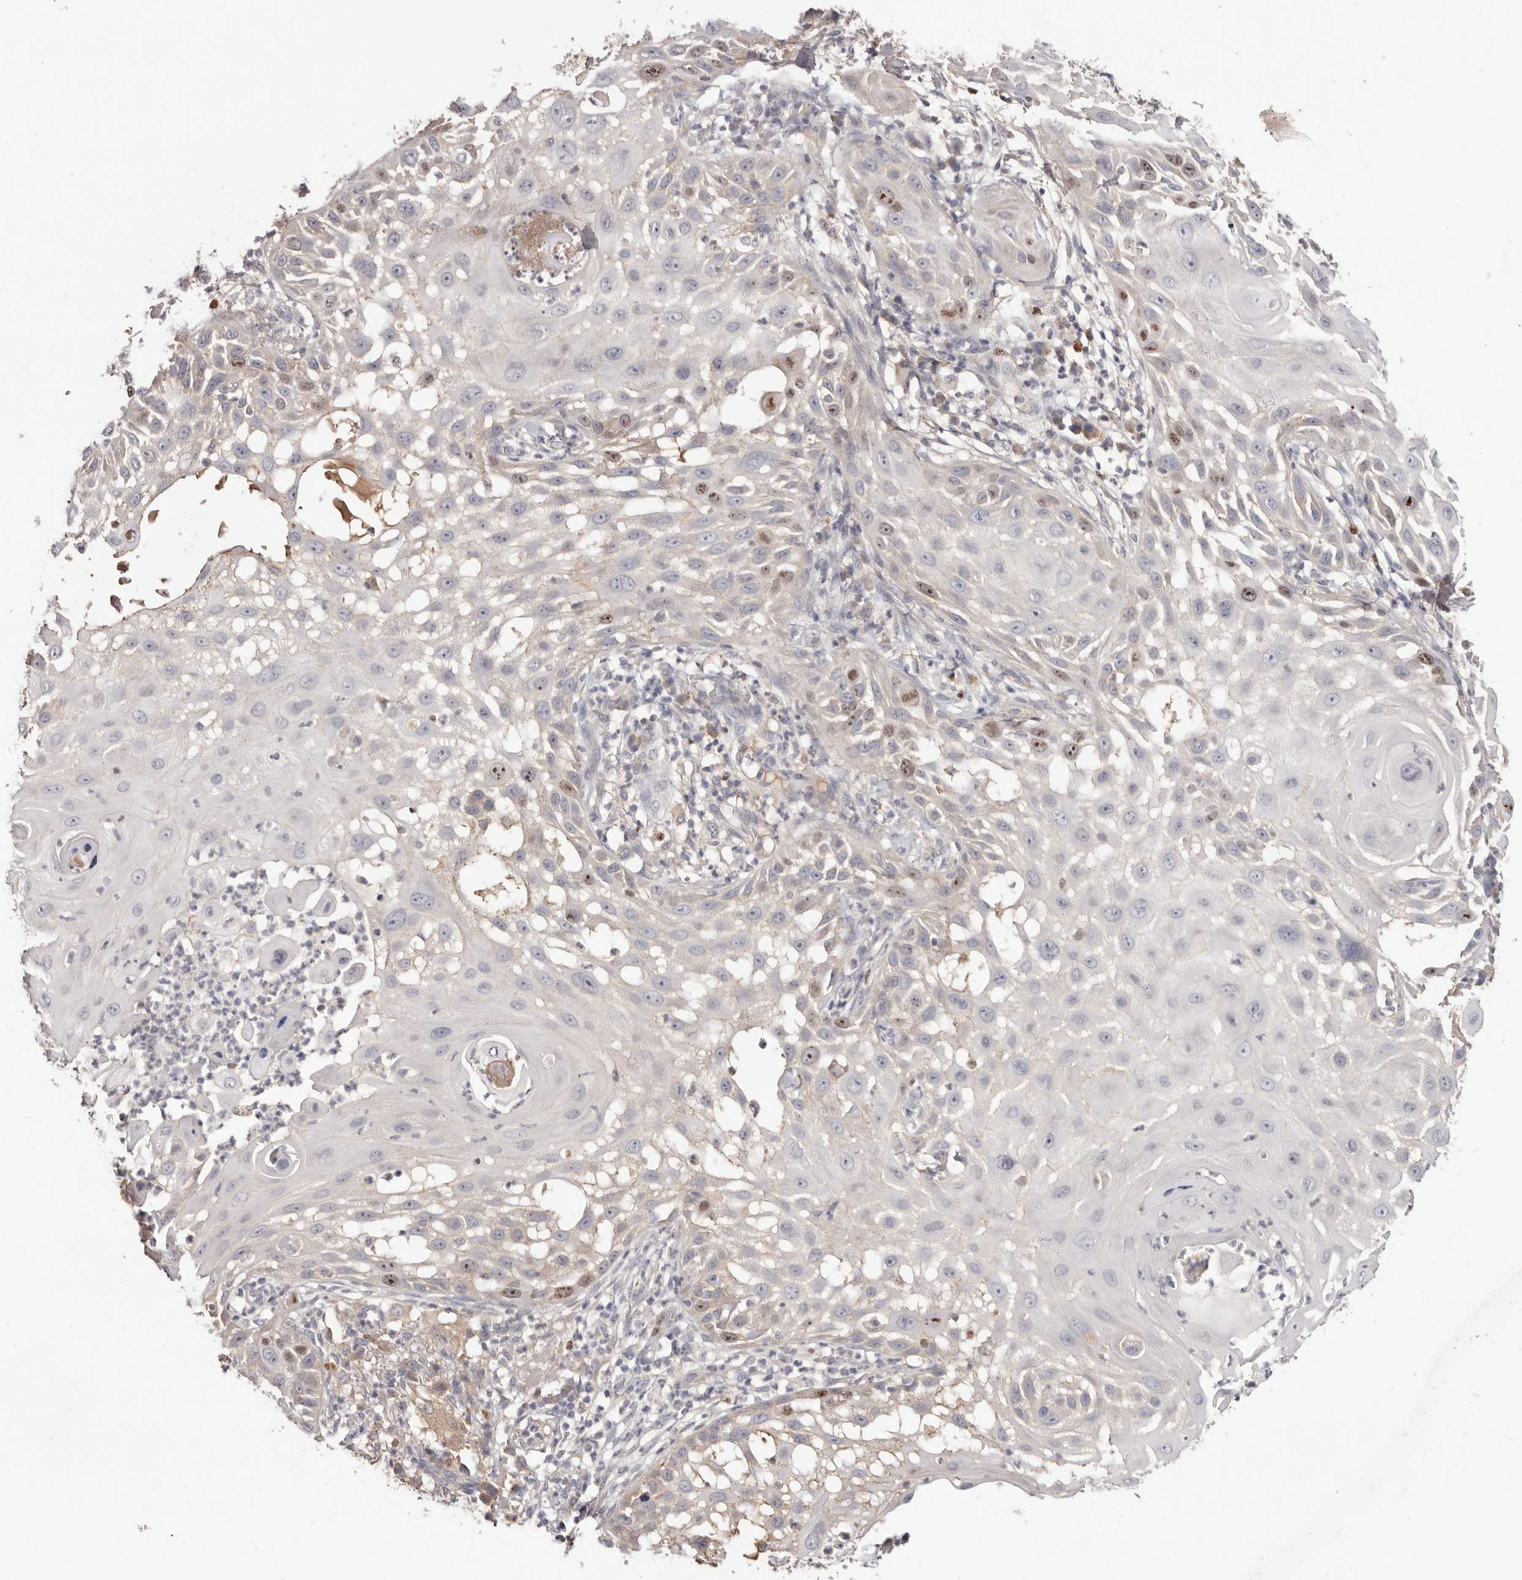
{"staining": {"intensity": "moderate", "quantity": "<25%", "location": "nuclear"}, "tissue": "skin cancer", "cell_type": "Tumor cells", "image_type": "cancer", "snomed": [{"axis": "morphology", "description": "Squamous cell carcinoma, NOS"}, {"axis": "topography", "description": "Skin"}], "caption": "Immunohistochemistry of human skin squamous cell carcinoma reveals low levels of moderate nuclear expression in about <25% of tumor cells.", "gene": "CCDC190", "patient": {"sex": "female", "age": 44}}